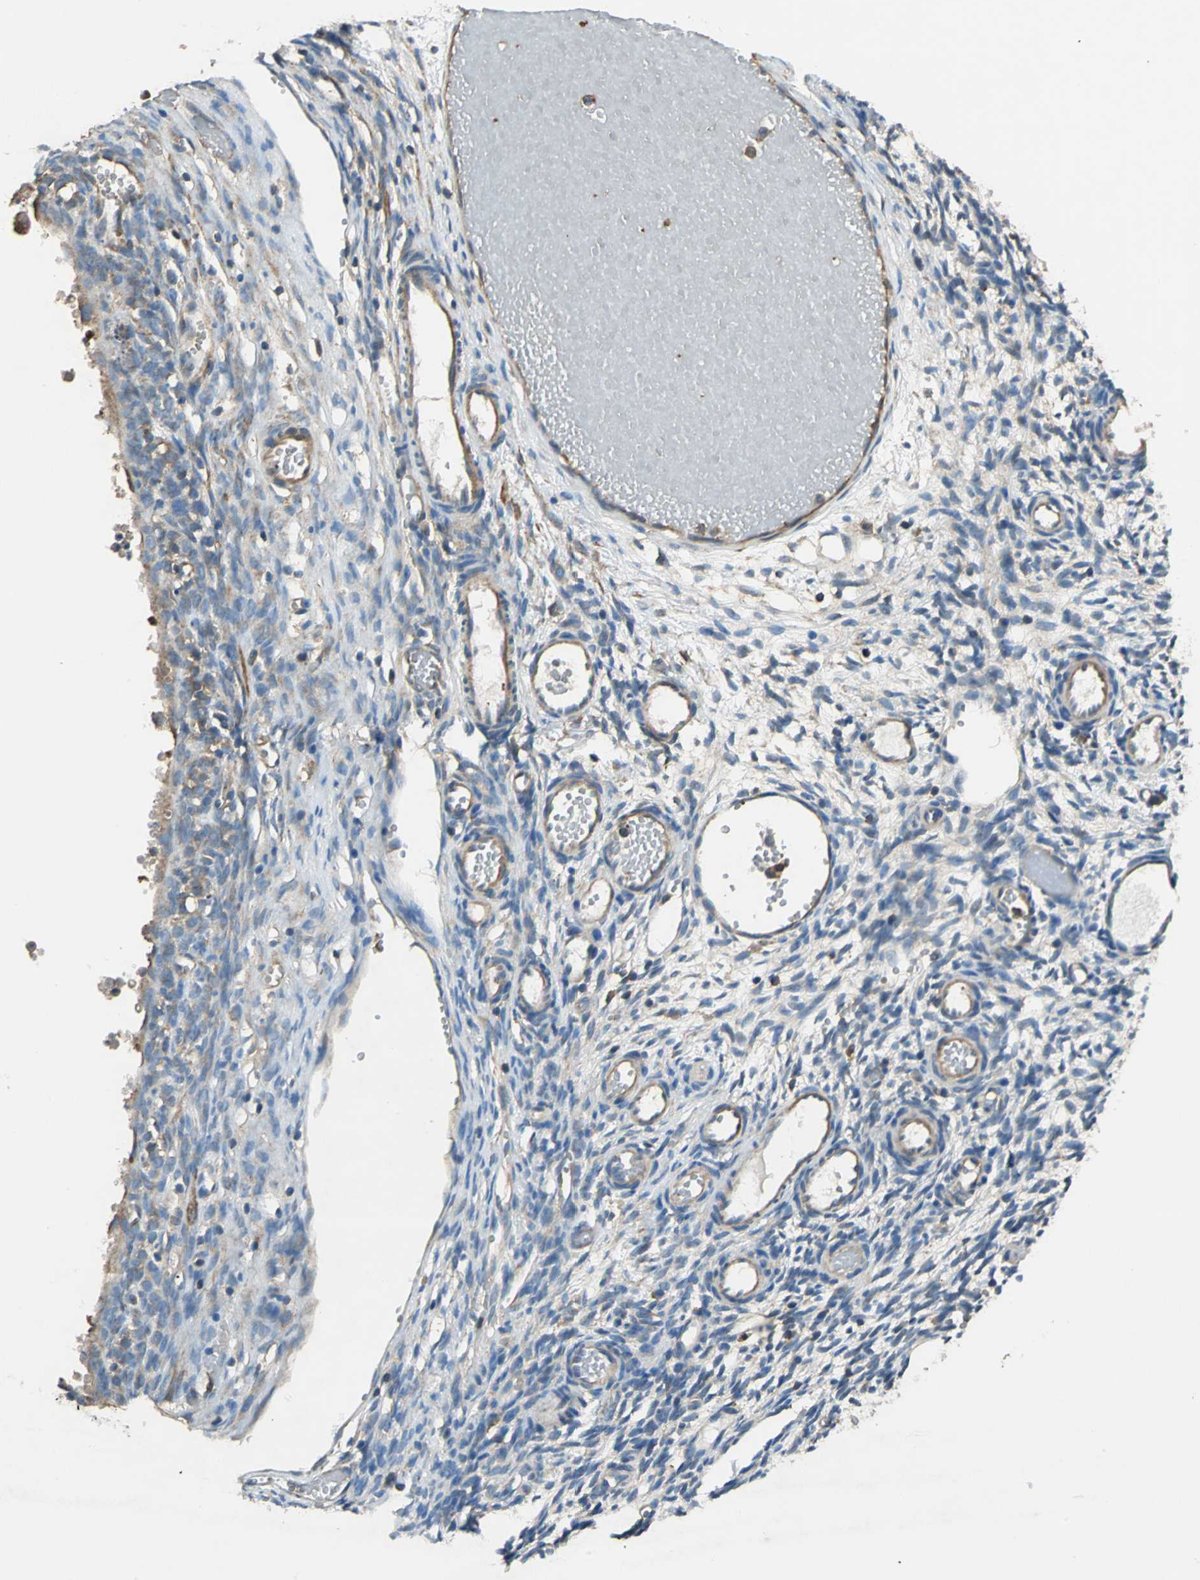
{"staining": {"intensity": "moderate", "quantity": "<25%", "location": "cytoplasmic/membranous"}, "tissue": "ovary", "cell_type": "Ovarian stroma cells", "image_type": "normal", "snomed": [{"axis": "morphology", "description": "Normal tissue, NOS"}, {"axis": "topography", "description": "Ovary"}], "caption": "A micrograph of human ovary stained for a protein displays moderate cytoplasmic/membranous brown staining in ovarian stroma cells.", "gene": "PARVA", "patient": {"sex": "female", "age": 35}}